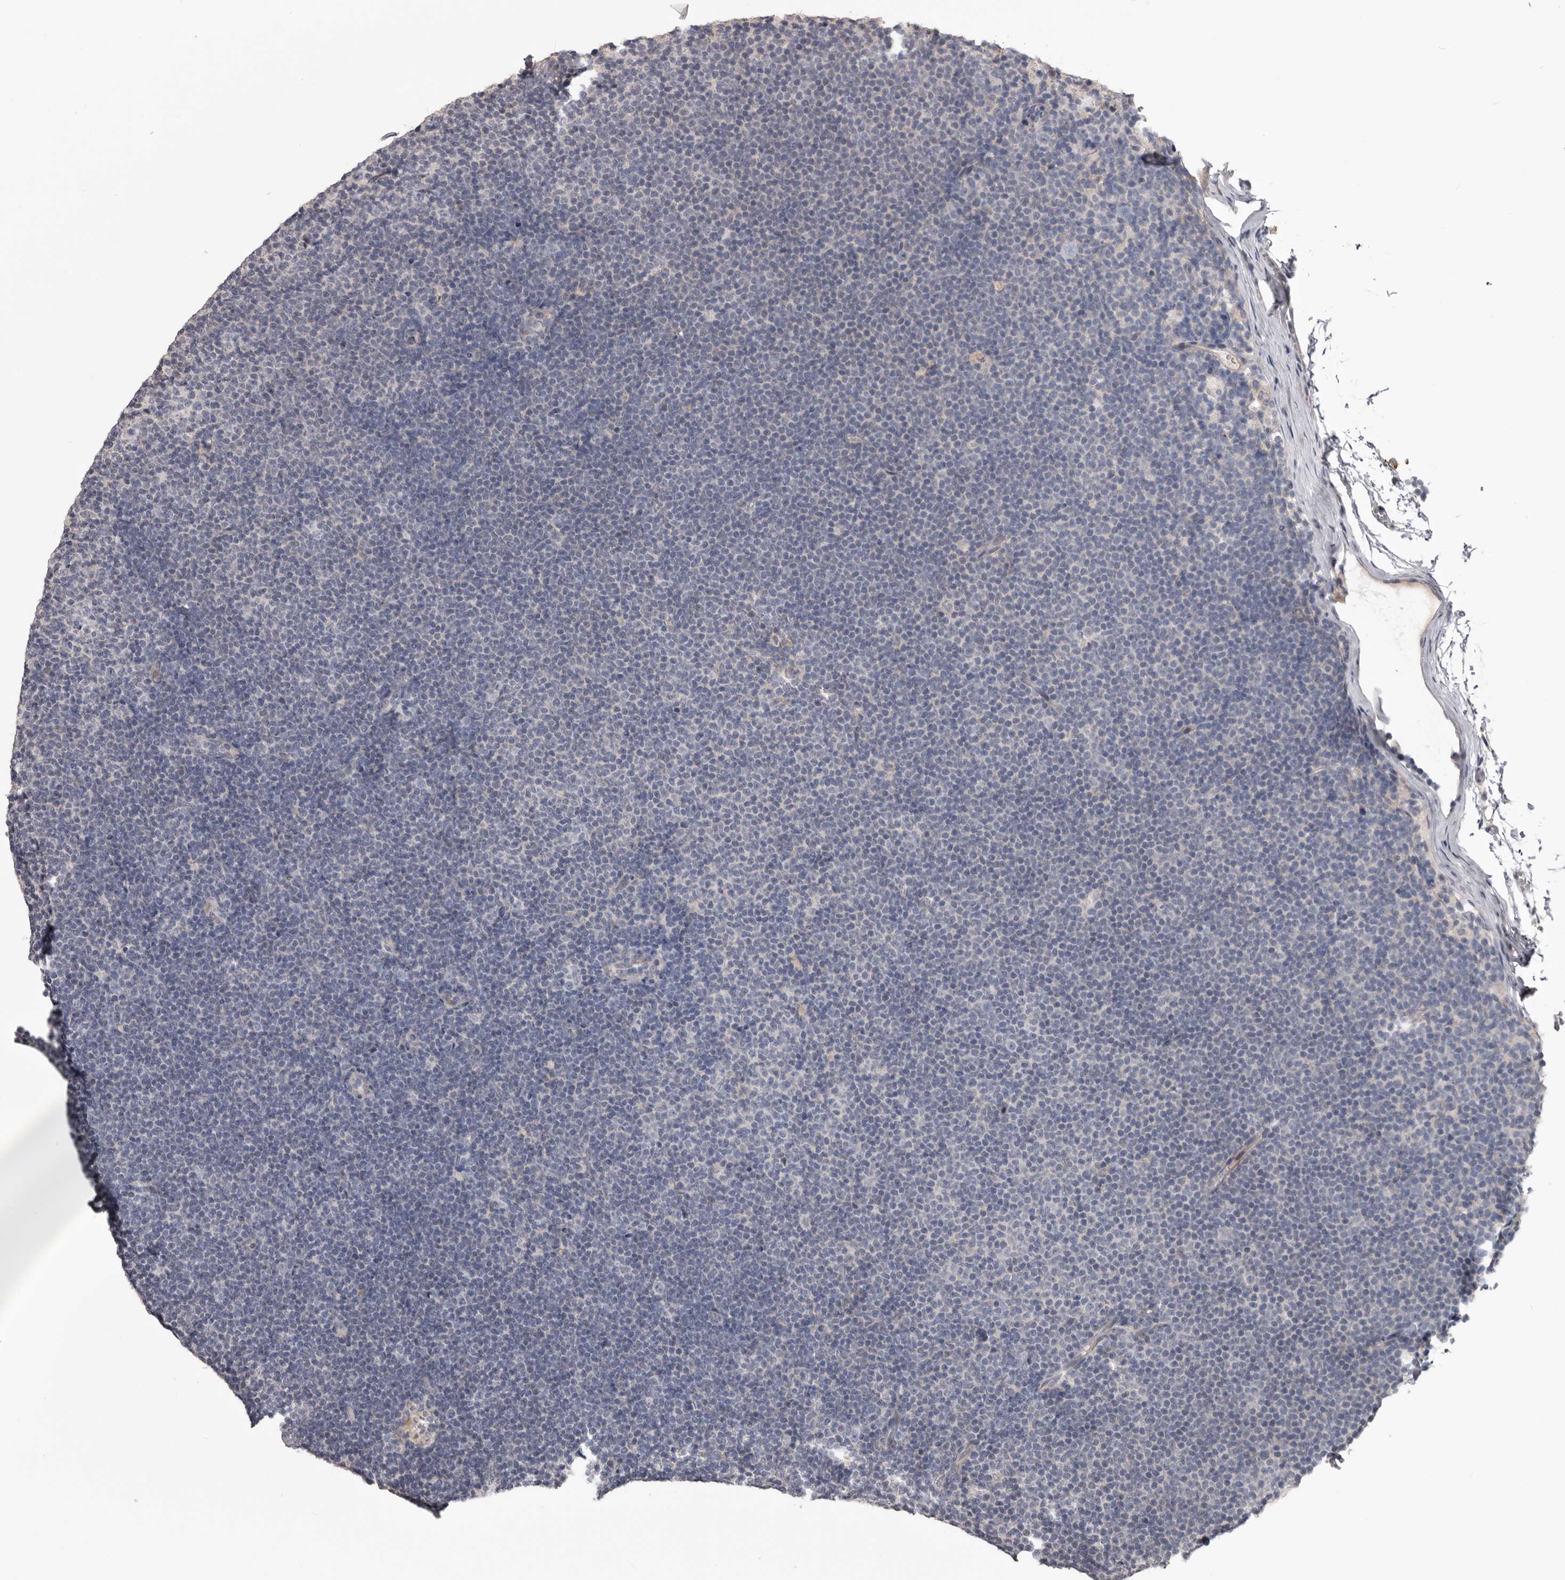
{"staining": {"intensity": "negative", "quantity": "none", "location": "none"}, "tissue": "lymphoma", "cell_type": "Tumor cells", "image_type": "cancer", "snomed": [{"axis": "morphology", "description": "Malignant lymphoma, non-Hodgkin's type, Low grade"}, {"axis": "topography", "description": "Lymph node"}], "caption": "An image of human low-grade malignant lymphoma, non-Hodgkin's type is negative for staining in tumor cells.", "gene": "LPAR6", "patient": {"sex": "female", "age": 53}}